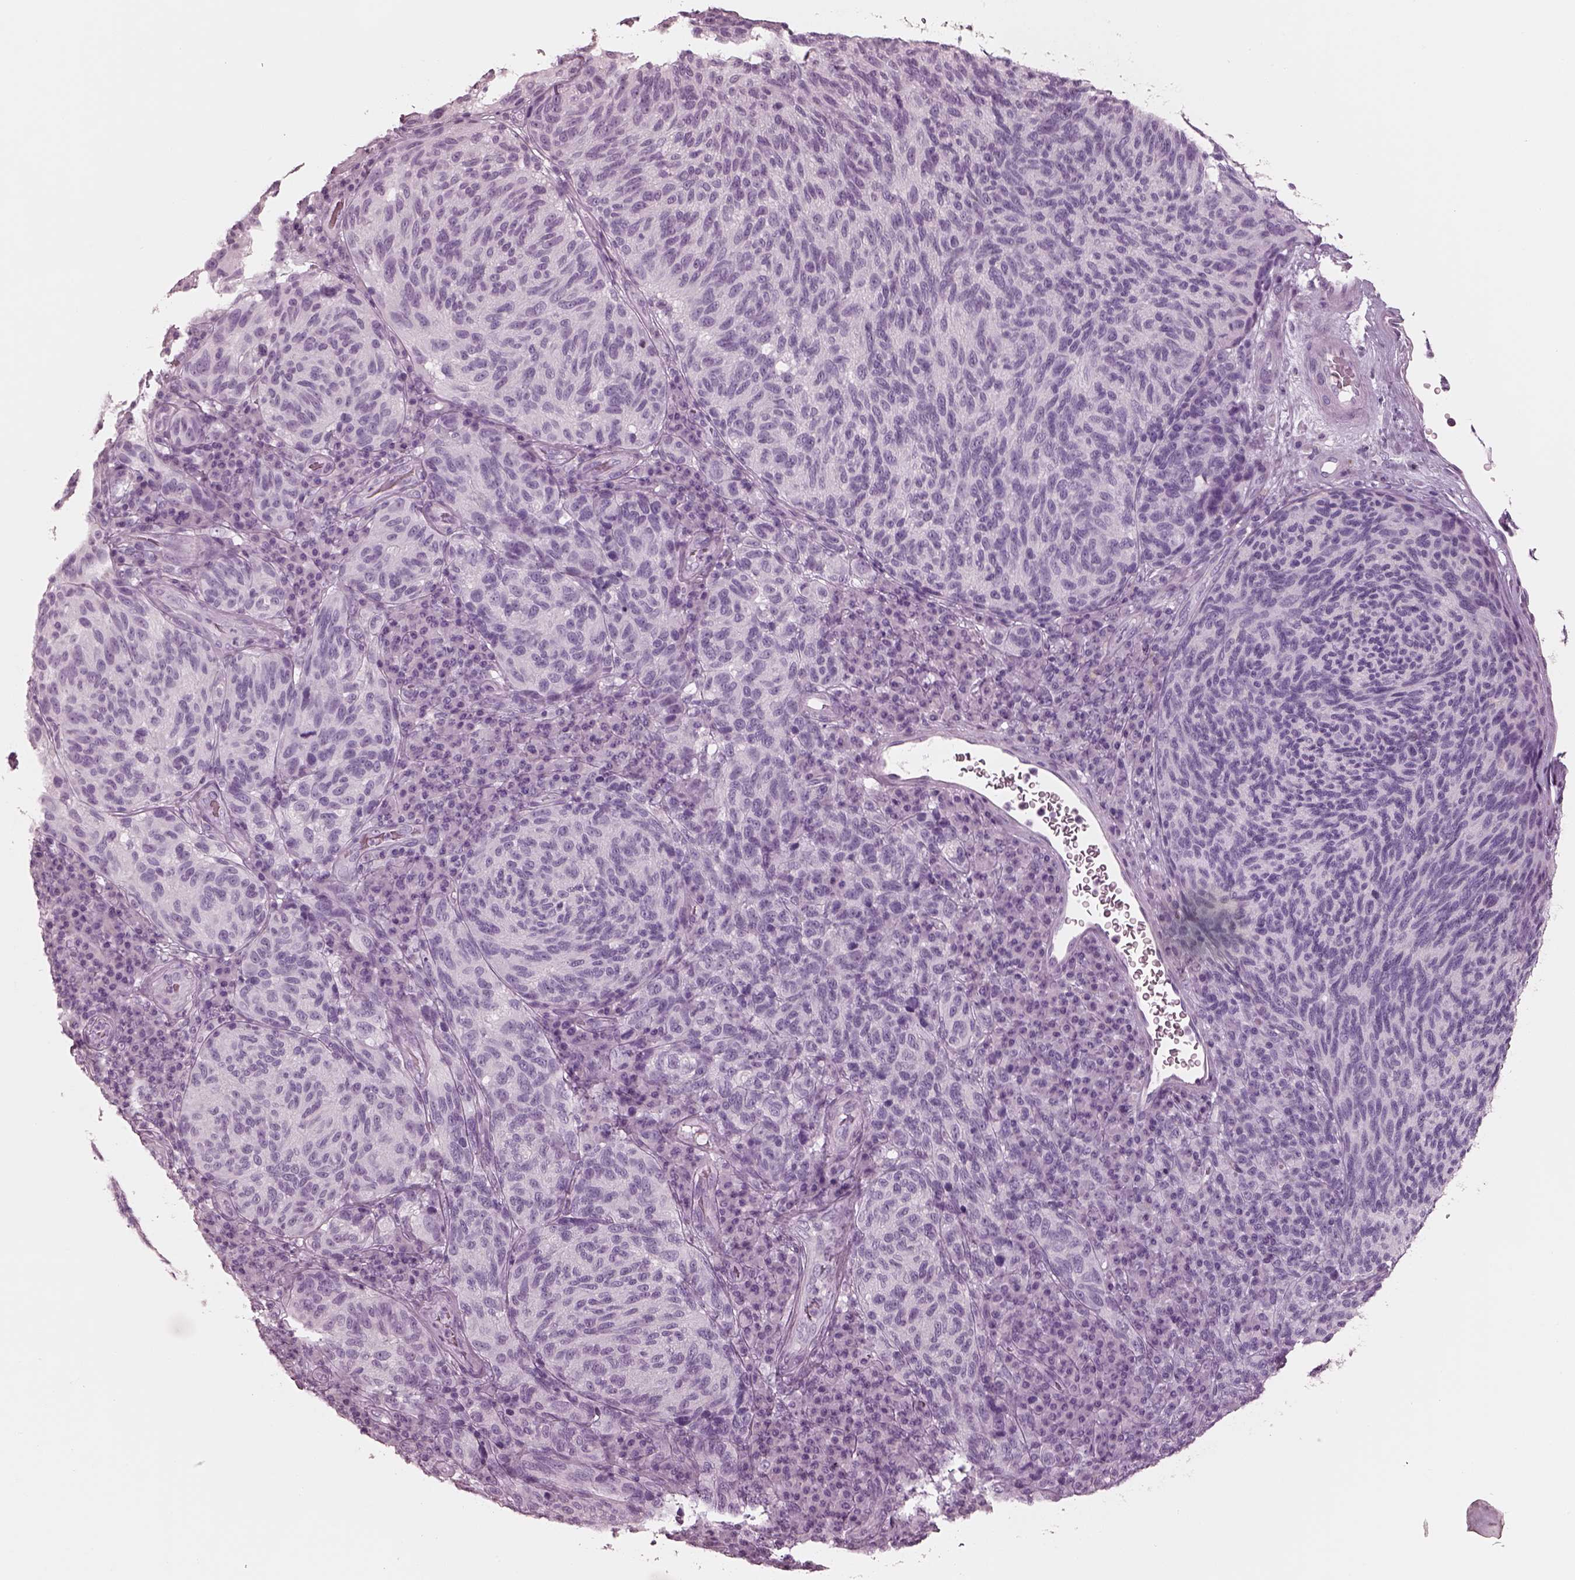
{"staining": {"intensity": "negative", "quantity": "none", "location": "none"}, "tissue": "melanoma", "cell_type": "Tumor cells", "image_type": "cancer", "snomed": [{"axis": "morphology", "description": "Malignant melanoma, NOS"}, {"axis": "topography", "description": "Skin"}], "caption": "Micrograph shows no significant protein positivity in tumor cells of melanoma.", "gene": "PON3", "patient": {"sex": "female", "age": 73}}